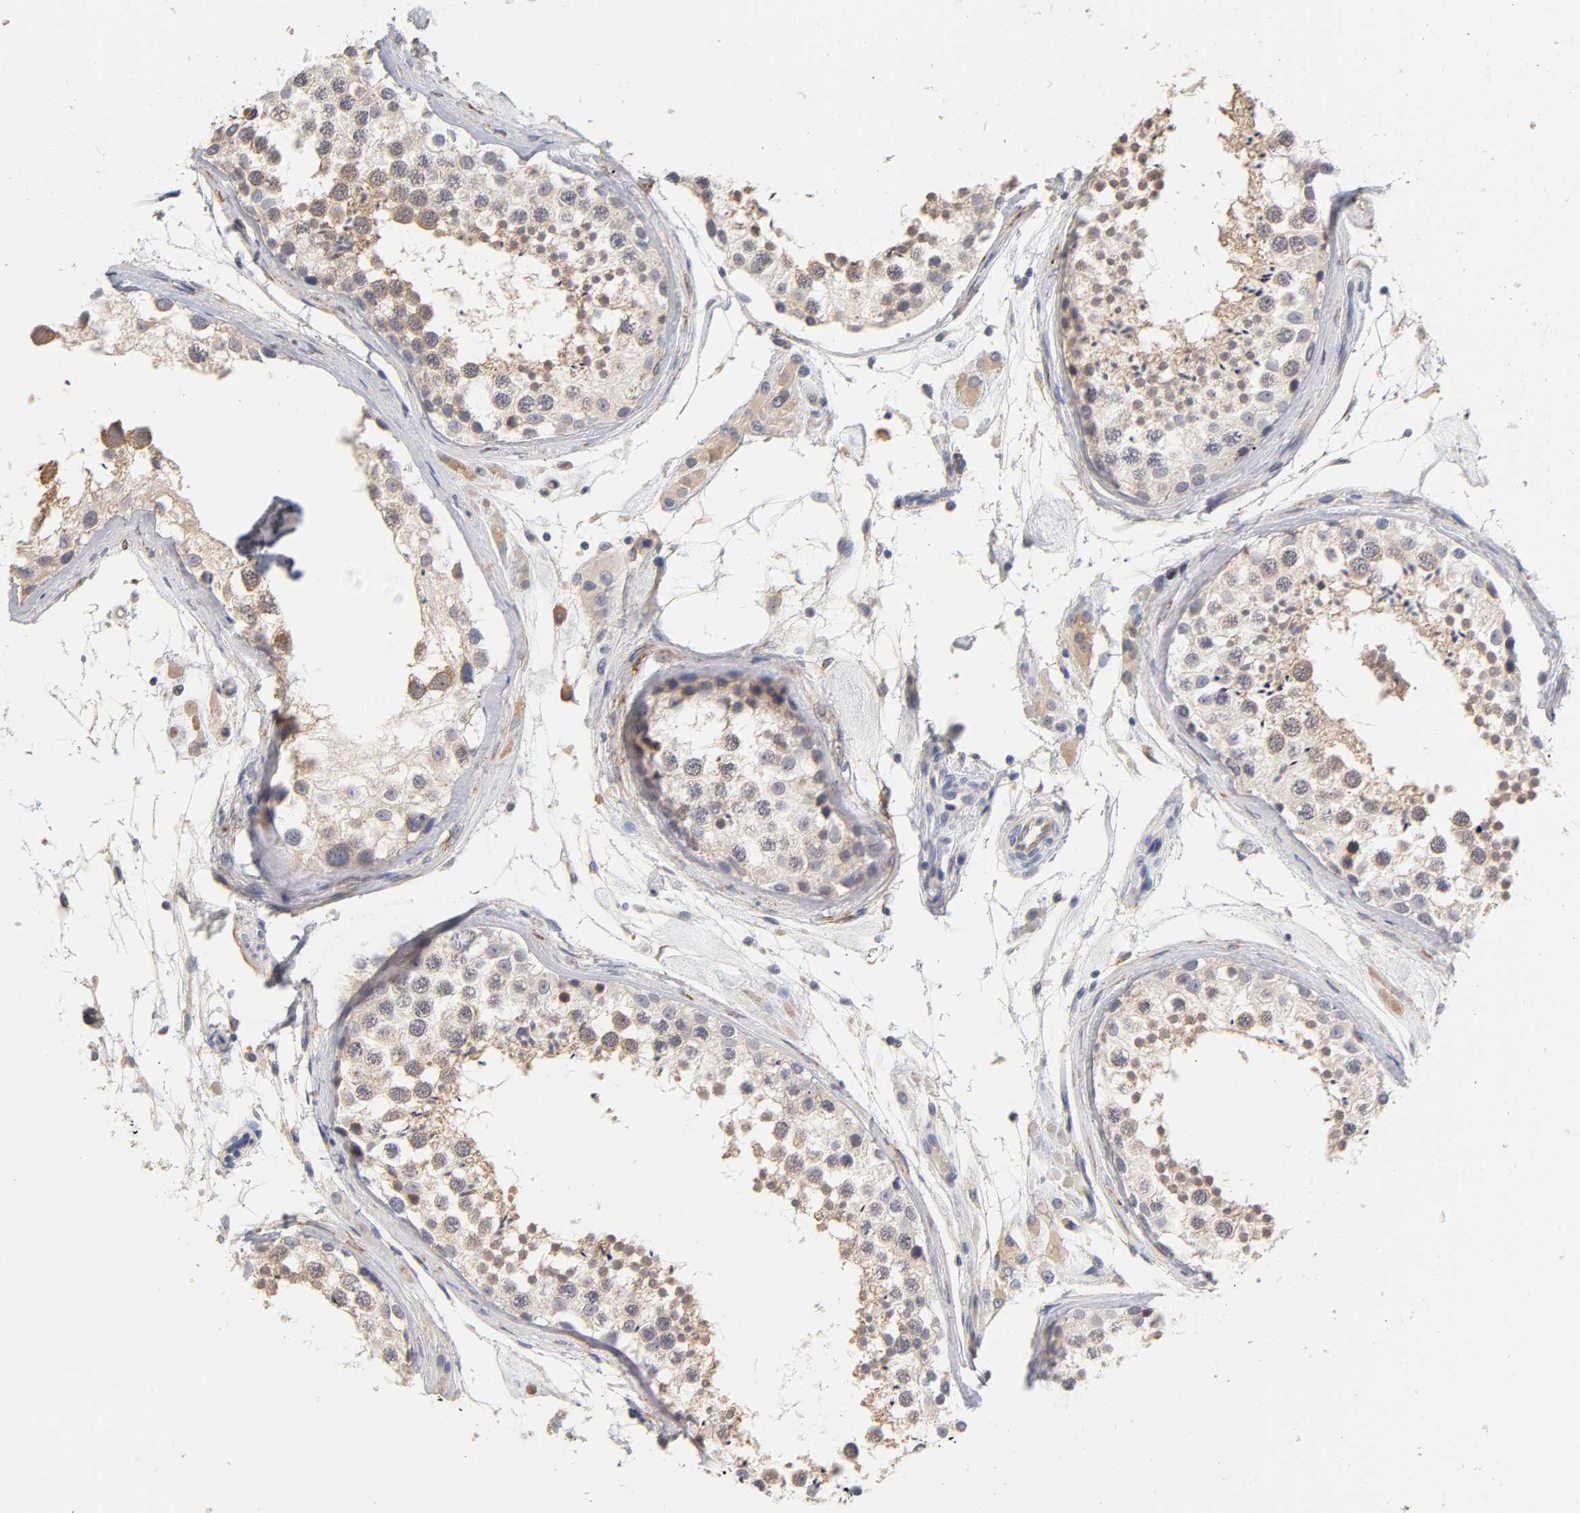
{"staining": {"intensity": "negative", "quantity": "none", "location": "none"}, "tissue": "testis", "cell_type": "Cells in seminiferous ducts", "image_type": "normal", "snomed": [{"axis": "morphology", "description": "Normal tissue, NOS"}, {"axis": "topography", "description": "Testis"}], "caption": "Normal testis was stained to show a protein in brown. There is no significant staining in cells in seminiferous ducts. The staining is performed using DAB (3,3'-diaminobenzidine) brown chromogen with nuclei counter-stained in using hematoxylin.", "gene": "LAMB1", "patient": {"sex": "male", "age": 46}}